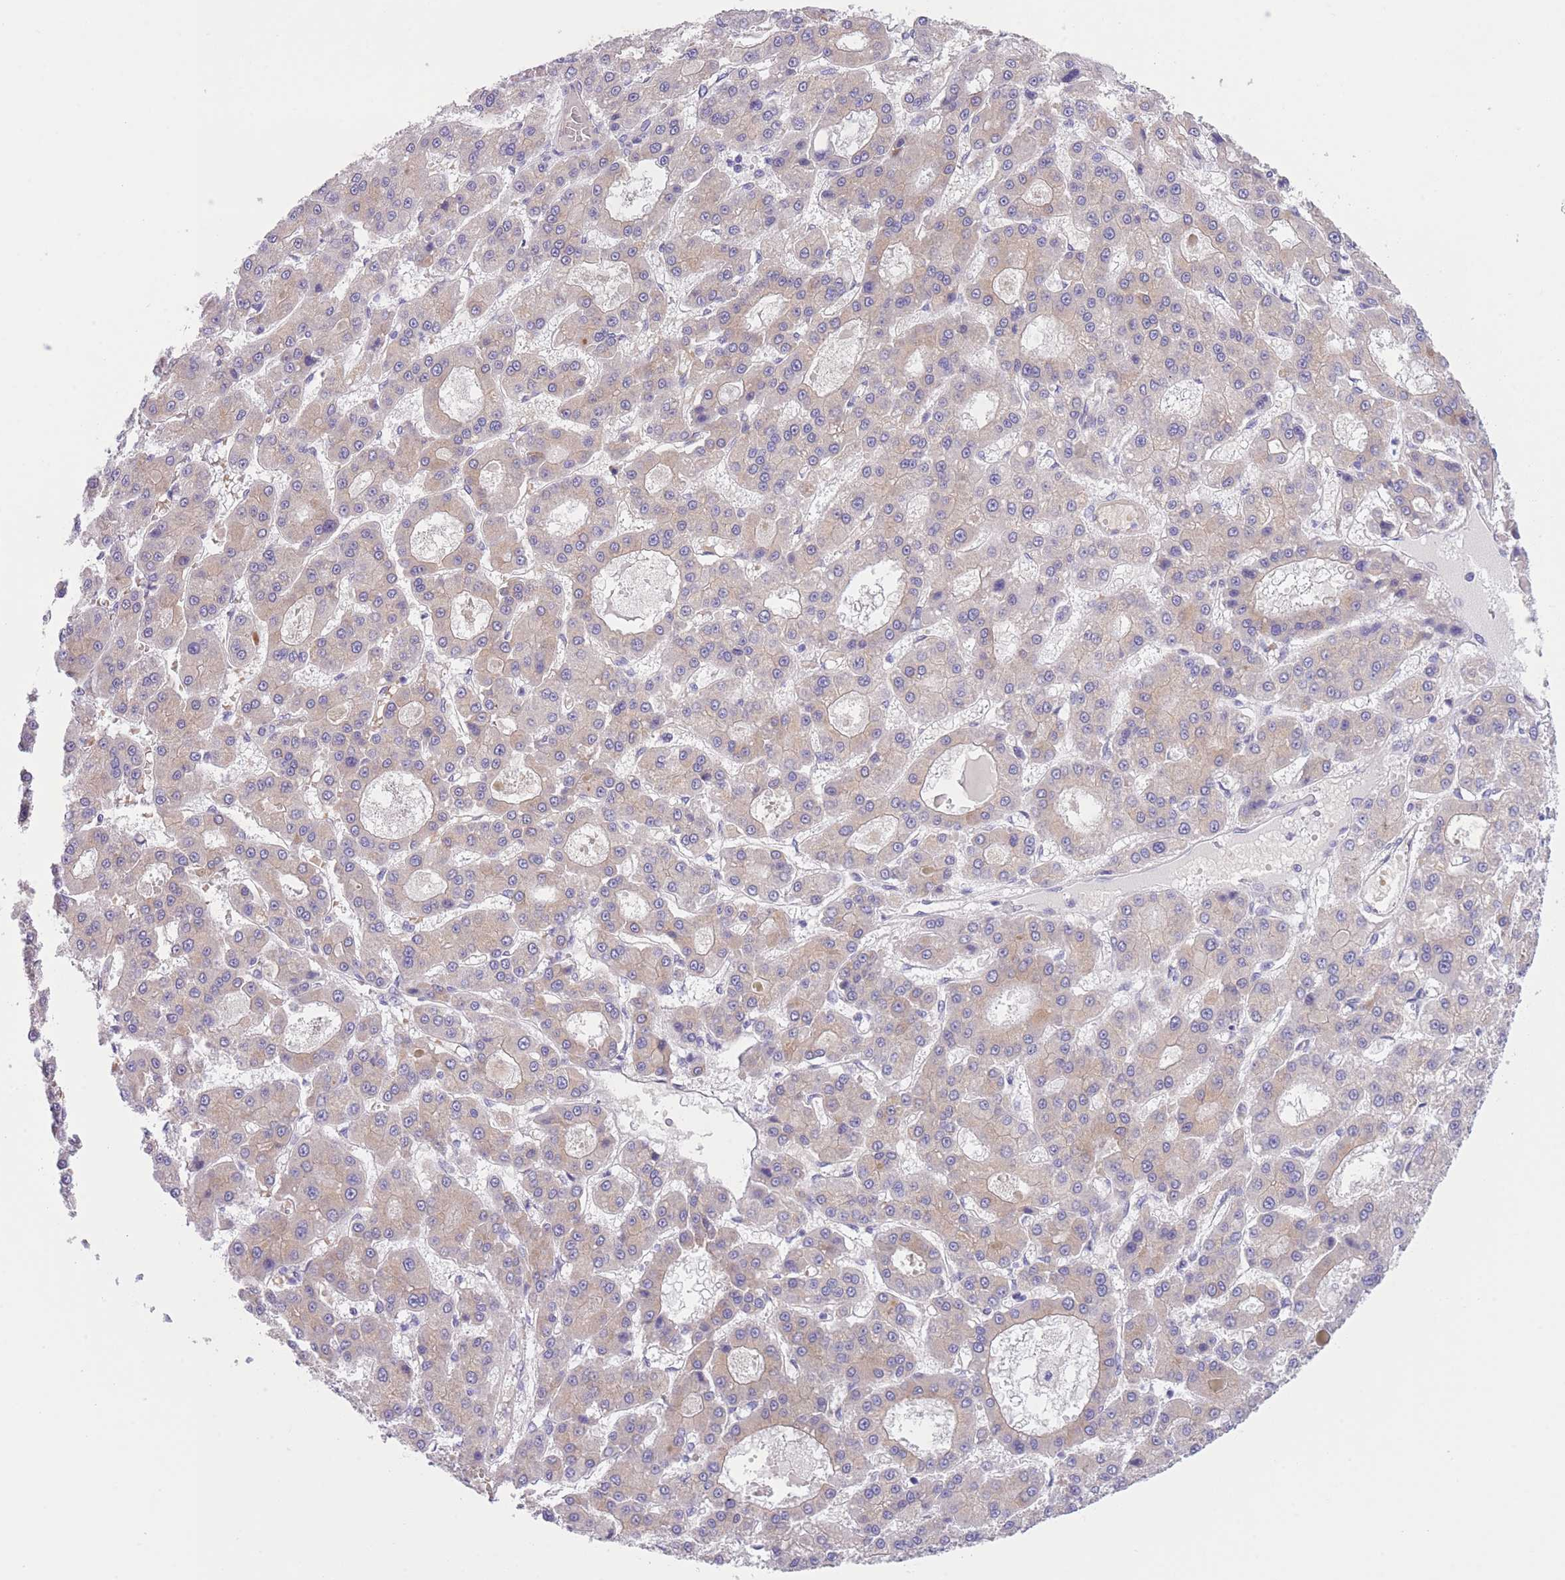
{"staining": {"intensity": "weak", "quantity": "25%-75%", "location": "cytoplasmic/membranous"}, "tissue": "liver cancer", "cell_type": "Tumor cells", "image_type": "cancer", "snomed": [{"axis": "morphology", "description": "Carcinoma, Hepatocellular, NOS"}, {"axis": "topography", "description": "Liver"}], "caption": "Weak cytoplasmic/membranous protein expression is identified in about 25%-75% of tumor cells in hepatocellular carcinoma (liver).", "gene": "WWOX", "patient": {"sex": "male", "age": 70}}